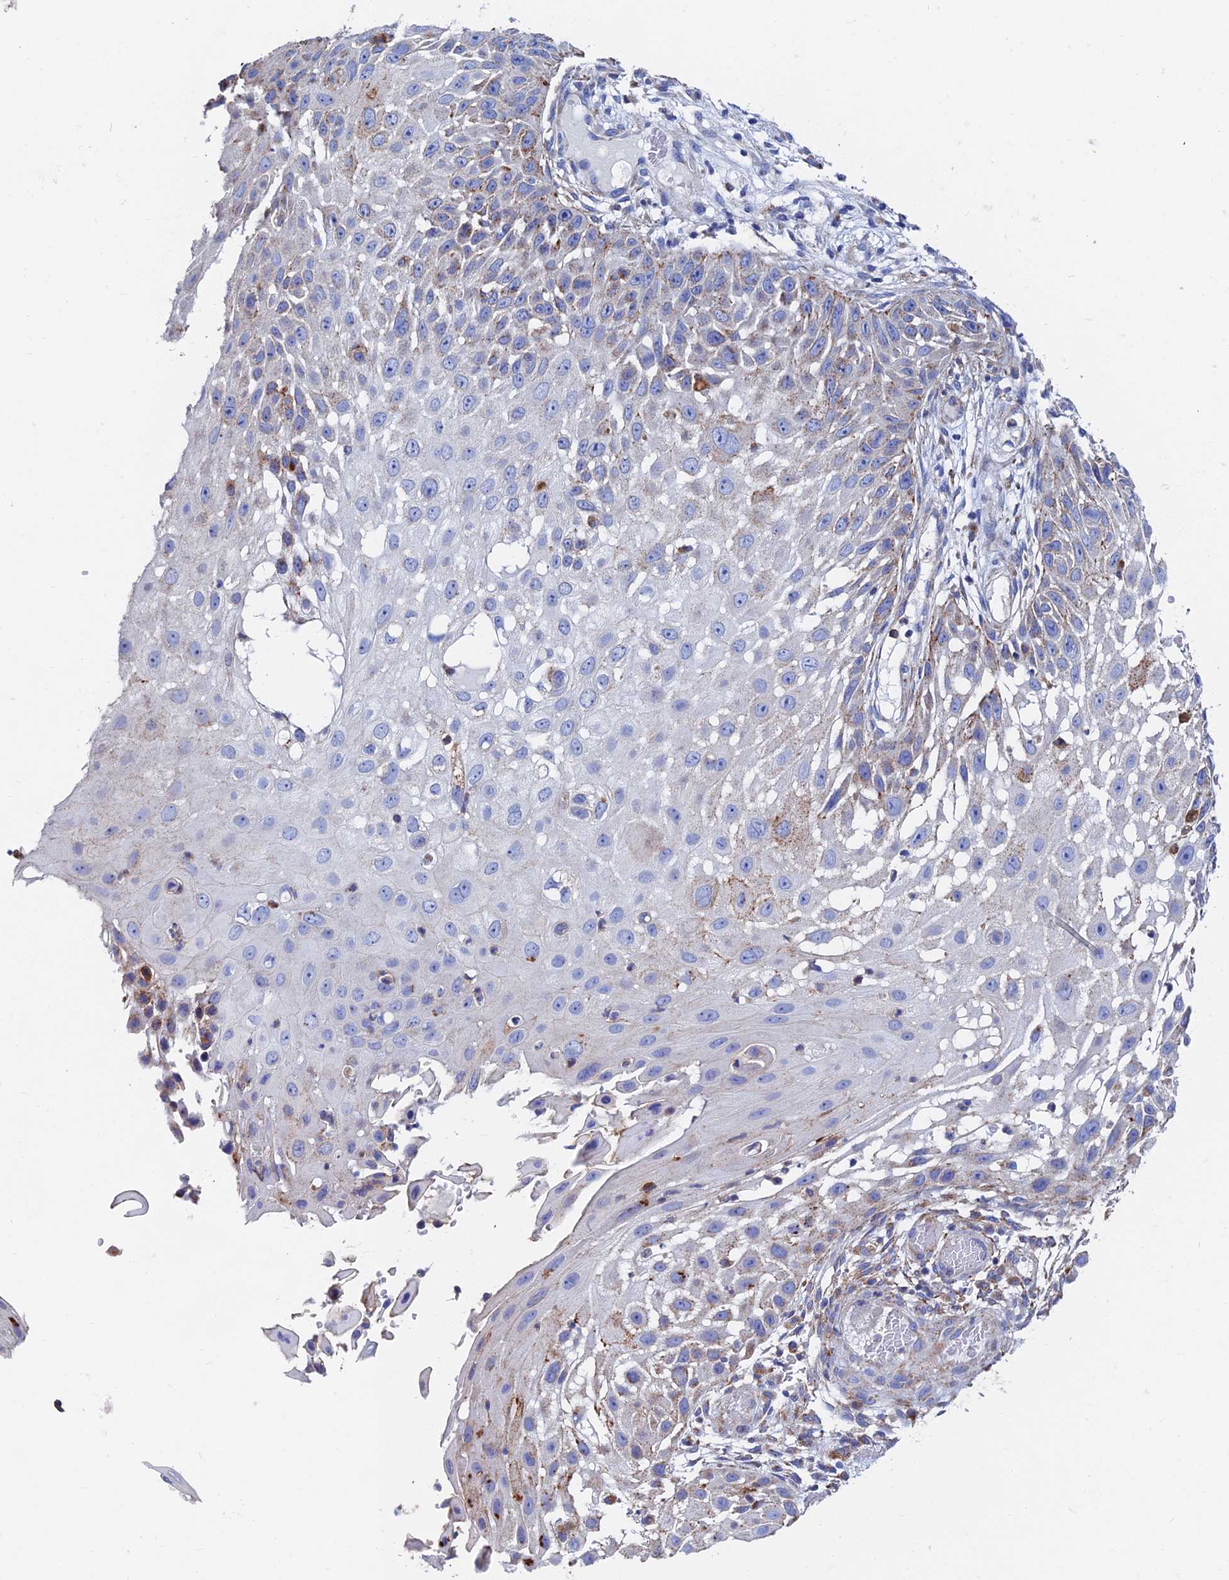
{"staining": {"intensity": "moderate", "quantity": "<25%", "location": "cytoplasmic/membranous"}, "tissue": "skin cancer", "cell_type": "Tumor cells", "image_type": "cancer", "snomed": [{"axis": "morphology", "description": "Squamous cell carcinoma, NOS"}, {"axis": "topography", "description": "Skin"}], "caption": "Brown immunohistochemical staining in human squamous cell carcinoma (skin) reveals moderate cytoplasmic/membranous positivity in about <25% of tumor cells.", "gene": "SPNS1", "patient": {"sex": "female", "age": 44}}